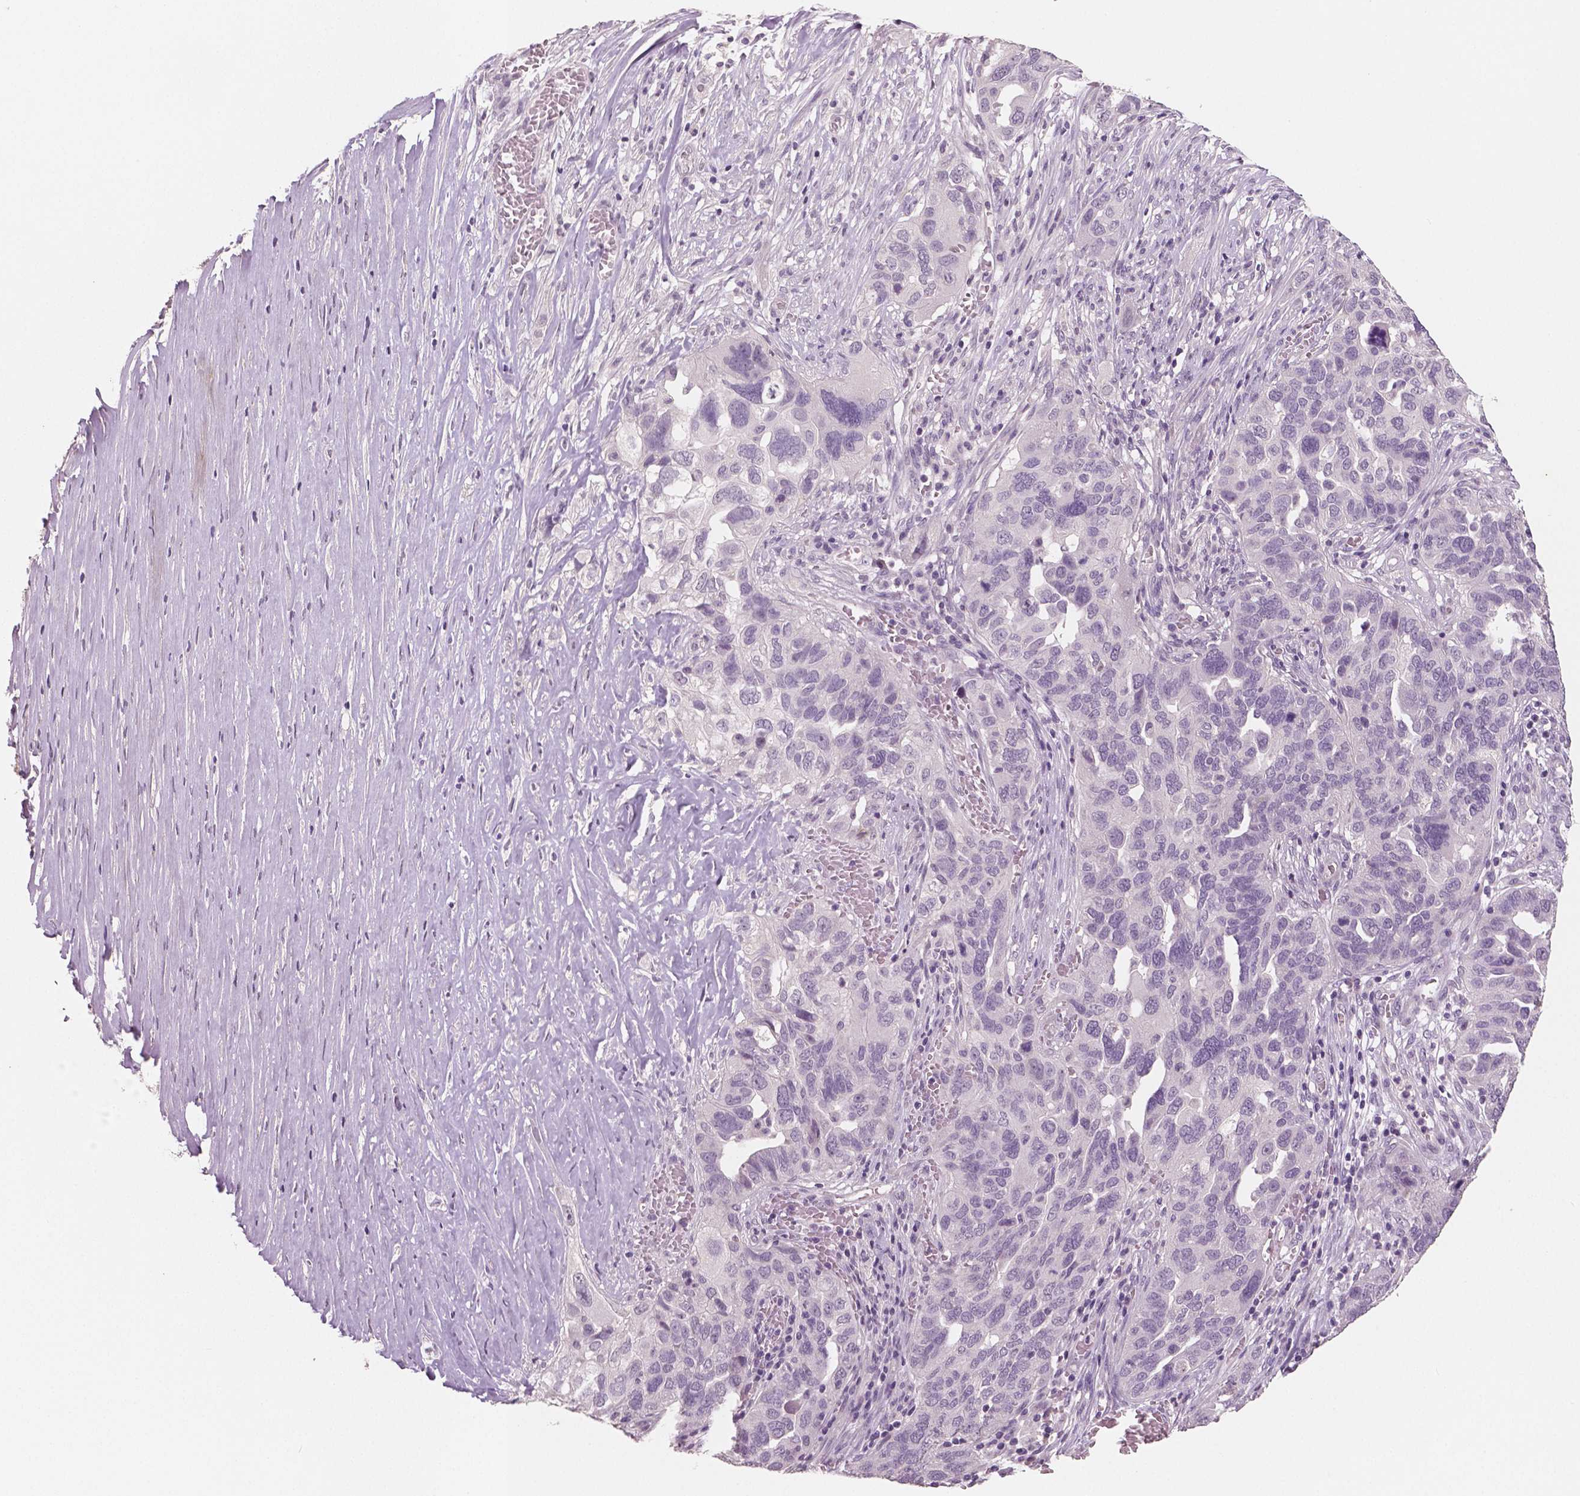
{"staining": {"intensity": "negative", "quantity": "none", "location": "none"}, "tissue": "ovarian cancer", "cell_type": "Tumor cells", "image_type": "cancer", "snomed": [{"axis": "morphology", "description": "Carcinoma, endometroid"}, {"axis": "topography", "description": "Soft tissue"}, {"axis": "topography", "description": "Ovary"}], "caption": "High magnification brightfield microscopy of ovarian cancer stained with DAB (3,3'-diaminobenzidine) (brown) and counterstained with hematoxylin (blue): tumor cells show no significant positivity. The staining is performed using DAB brown chromogen with nuclei counter-stained in using hematoxylin.", "gene": "KIT", "patient": {"sex": "female", "age": 52}}